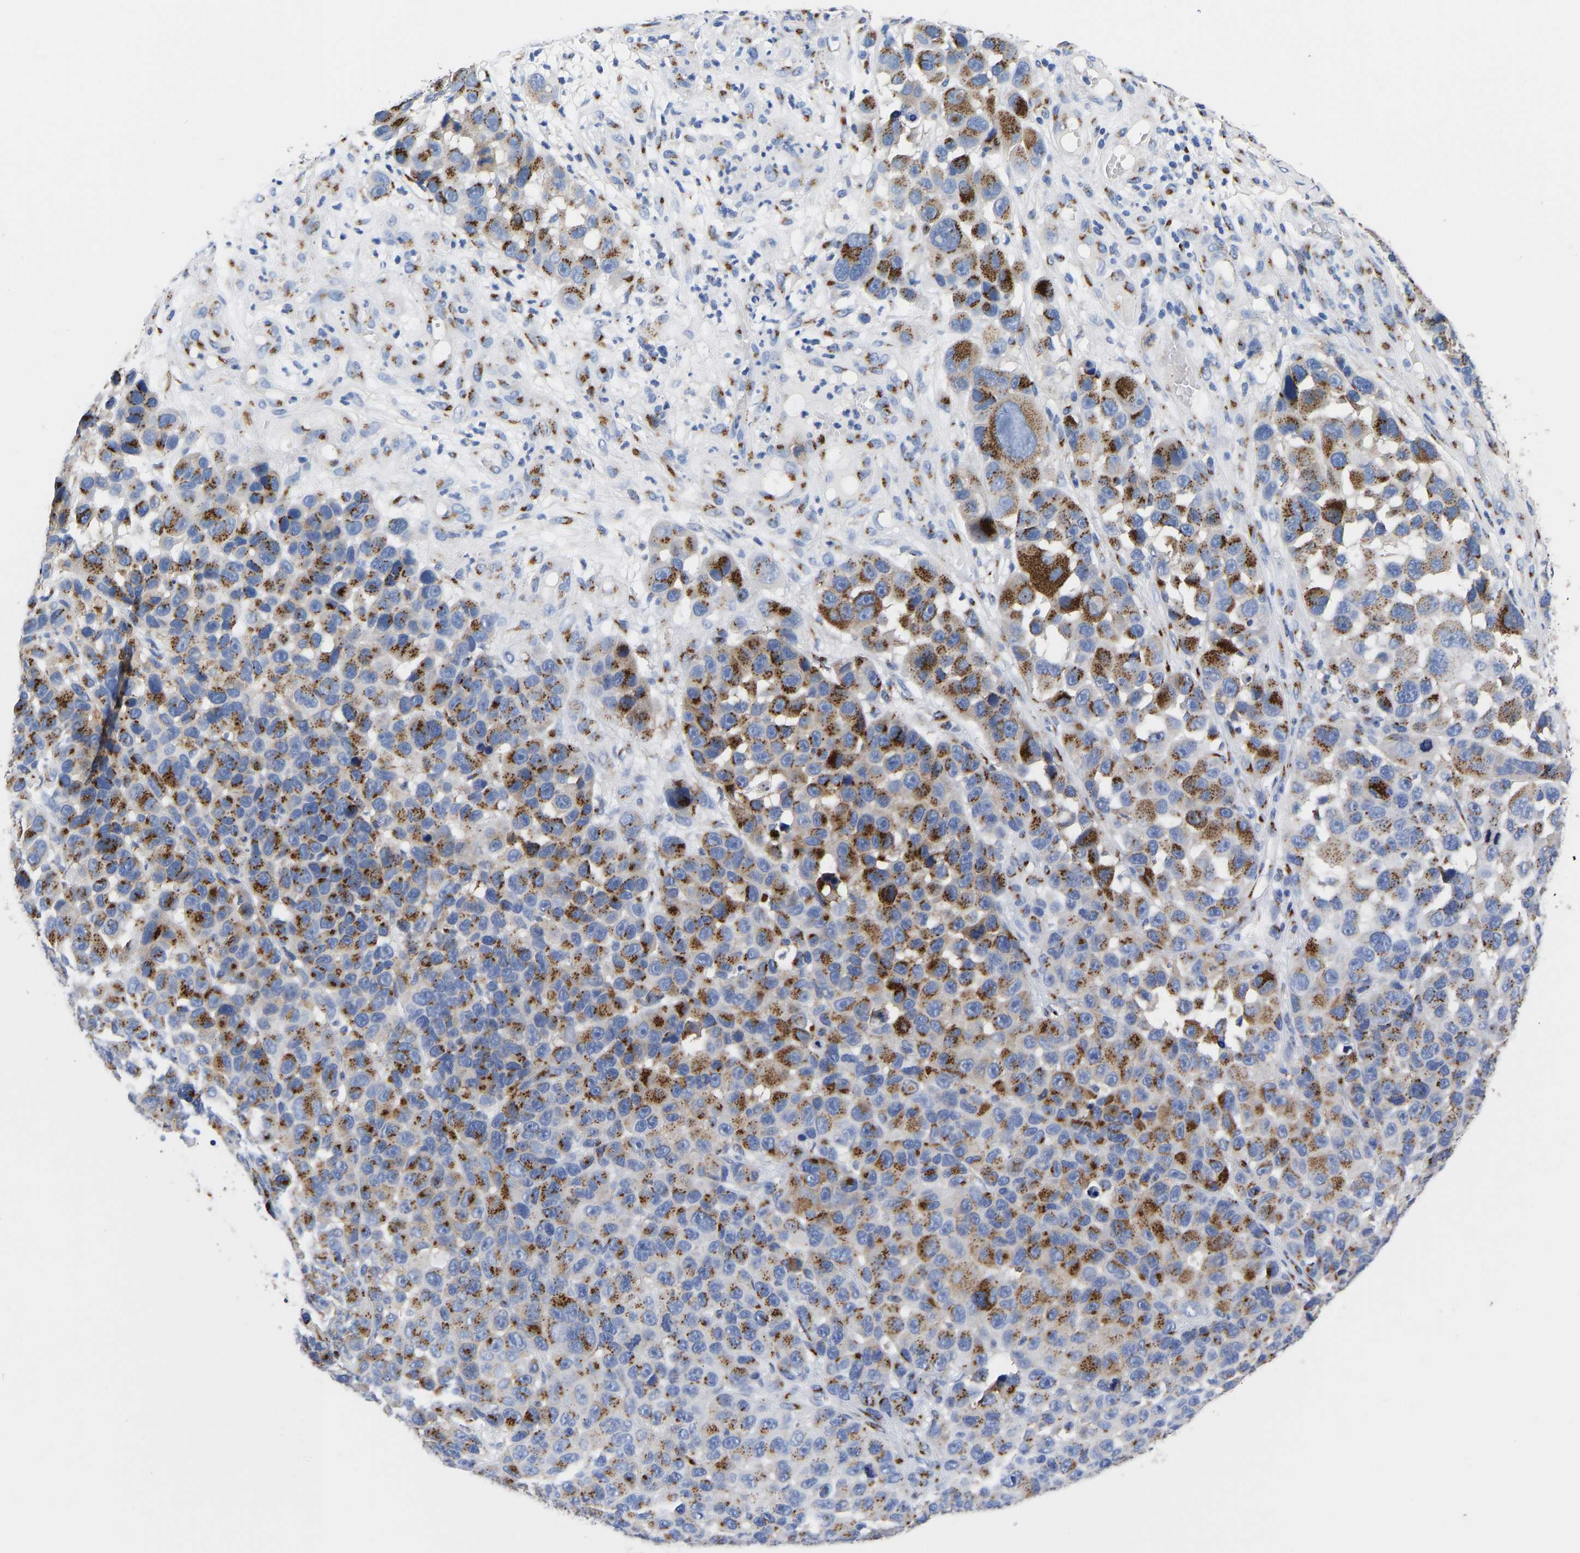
{"staining": {"intensity": "moderate", "quantity": ">75%", "location": "cytoplasmic/membranous"}, "tissue": "melanoma", "cell_type": "Tumor cells", "image_type": "cancer", "snomed": [{"axis": "morphology", "description": "Malignant melanoma, NOS"}, {"axis": "topography", "description": "Skin"}], "caption": "A medium amount of moderate cytoplasmic/membranous staining is identified in about >75% of tumor cells in melanoma tissue.", "gene": "TMEM87A", "patient": {"sex": "male", "age": 53}}